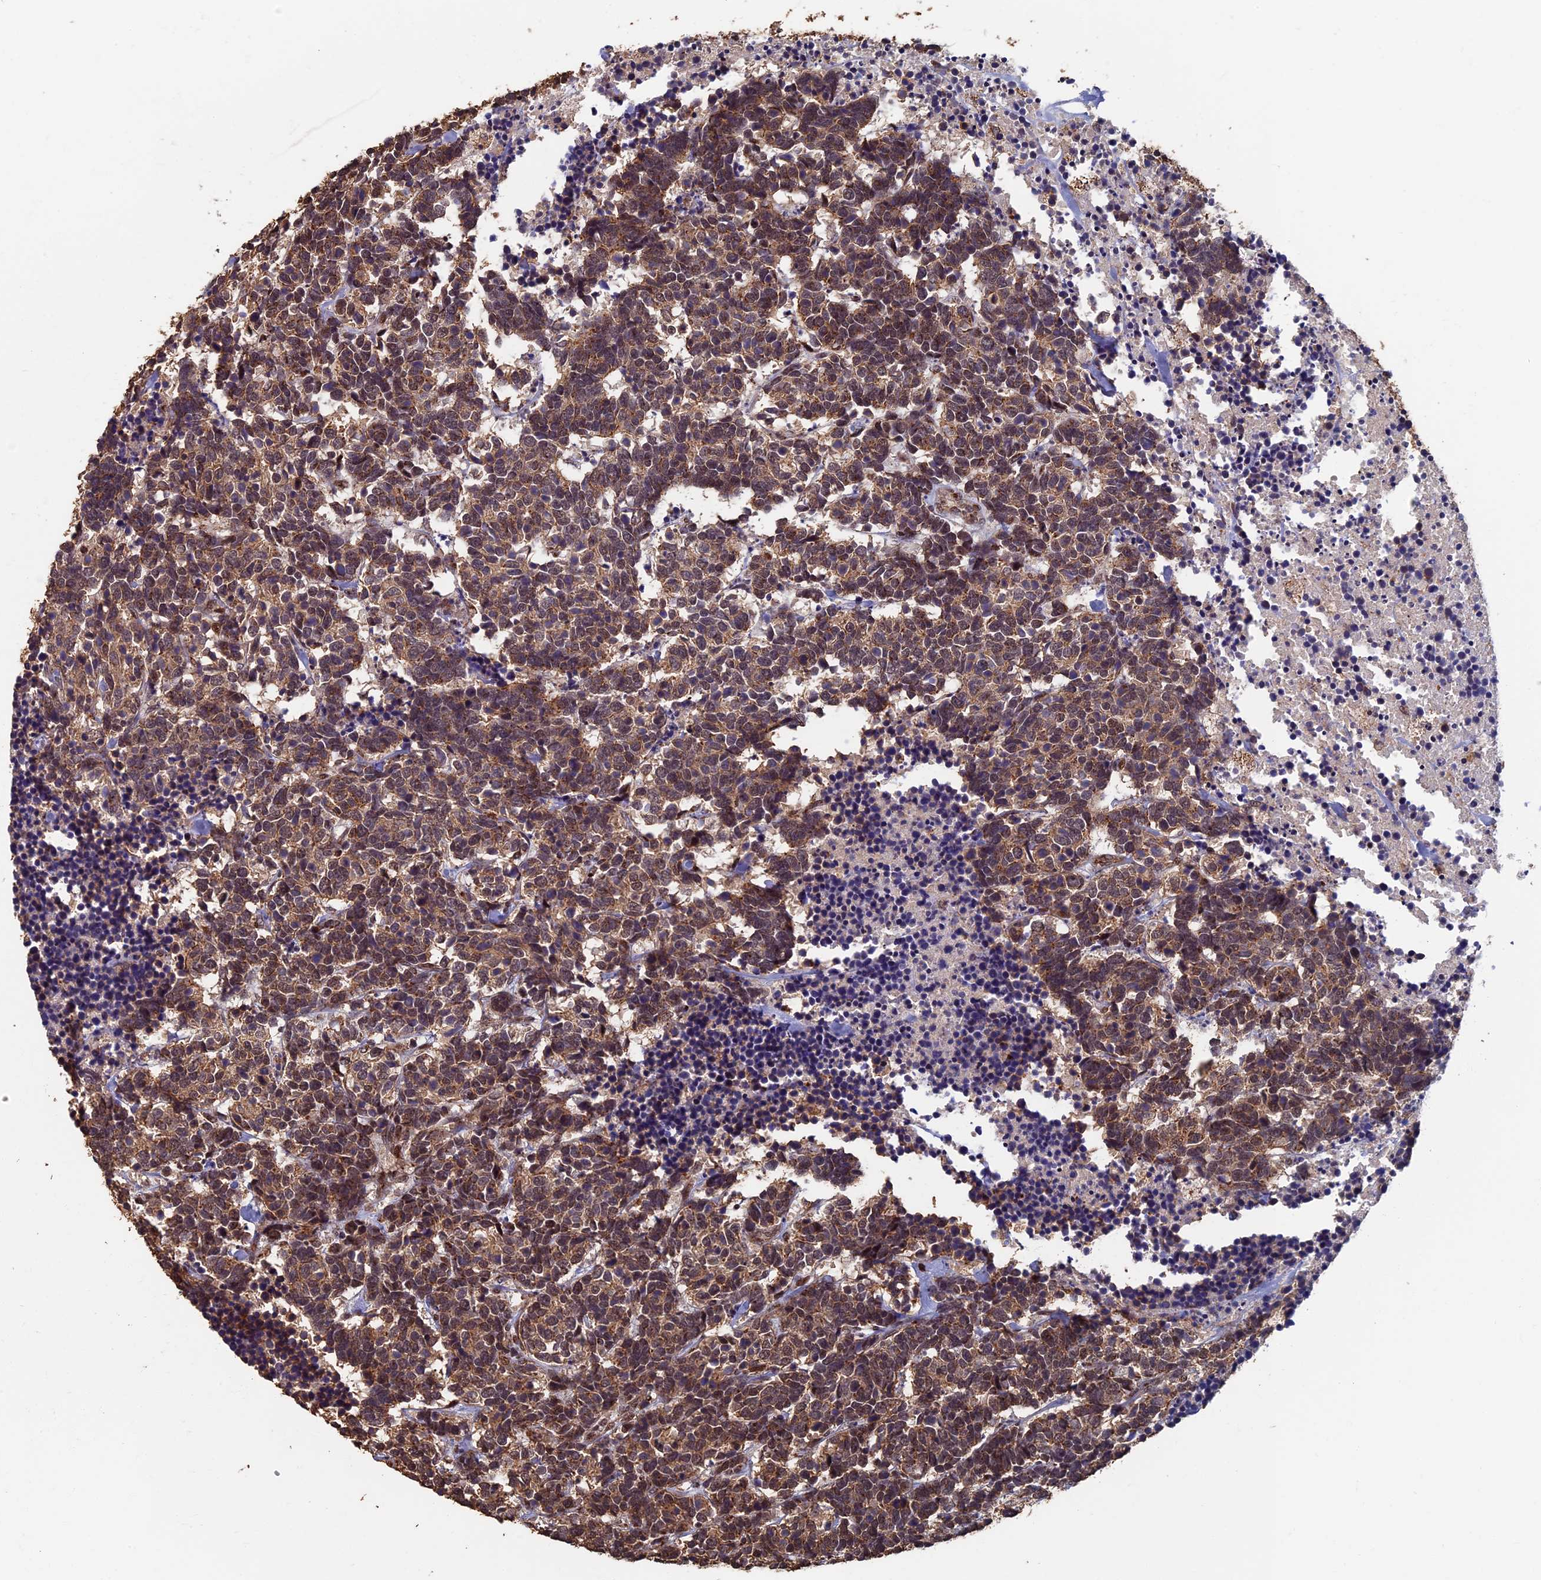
{"staining": {"intensity": "moderate", "quantity": ">75%", "location": "cytoplasmic/membranous,nuclear"}, "tissue": "carcinoid", "cell_type": "Tumor cells", "image_type": "cancer", "snomed": [{"axis": "morphology", "description": "Carcinoma, NOS"}, {"axis": "morphology", "description": "Carcinoid, malignant, NOS"}, {"axis": "topography", "description": "Urinary bladder"}], "caption": "Protein expression analysis of human carcinoid reveals moderate cytoplasmic/membranous and nuclear expression in approximately >75% of tumor cells. The protein is stained brown, and the nuclei are stained in blue (DAB (3,3'-diaminobenzidine) IHC with brightfield microscopy, high magnification).", "gene": "RASGRF1", "patient": {"sex": "male", "age": 57}}